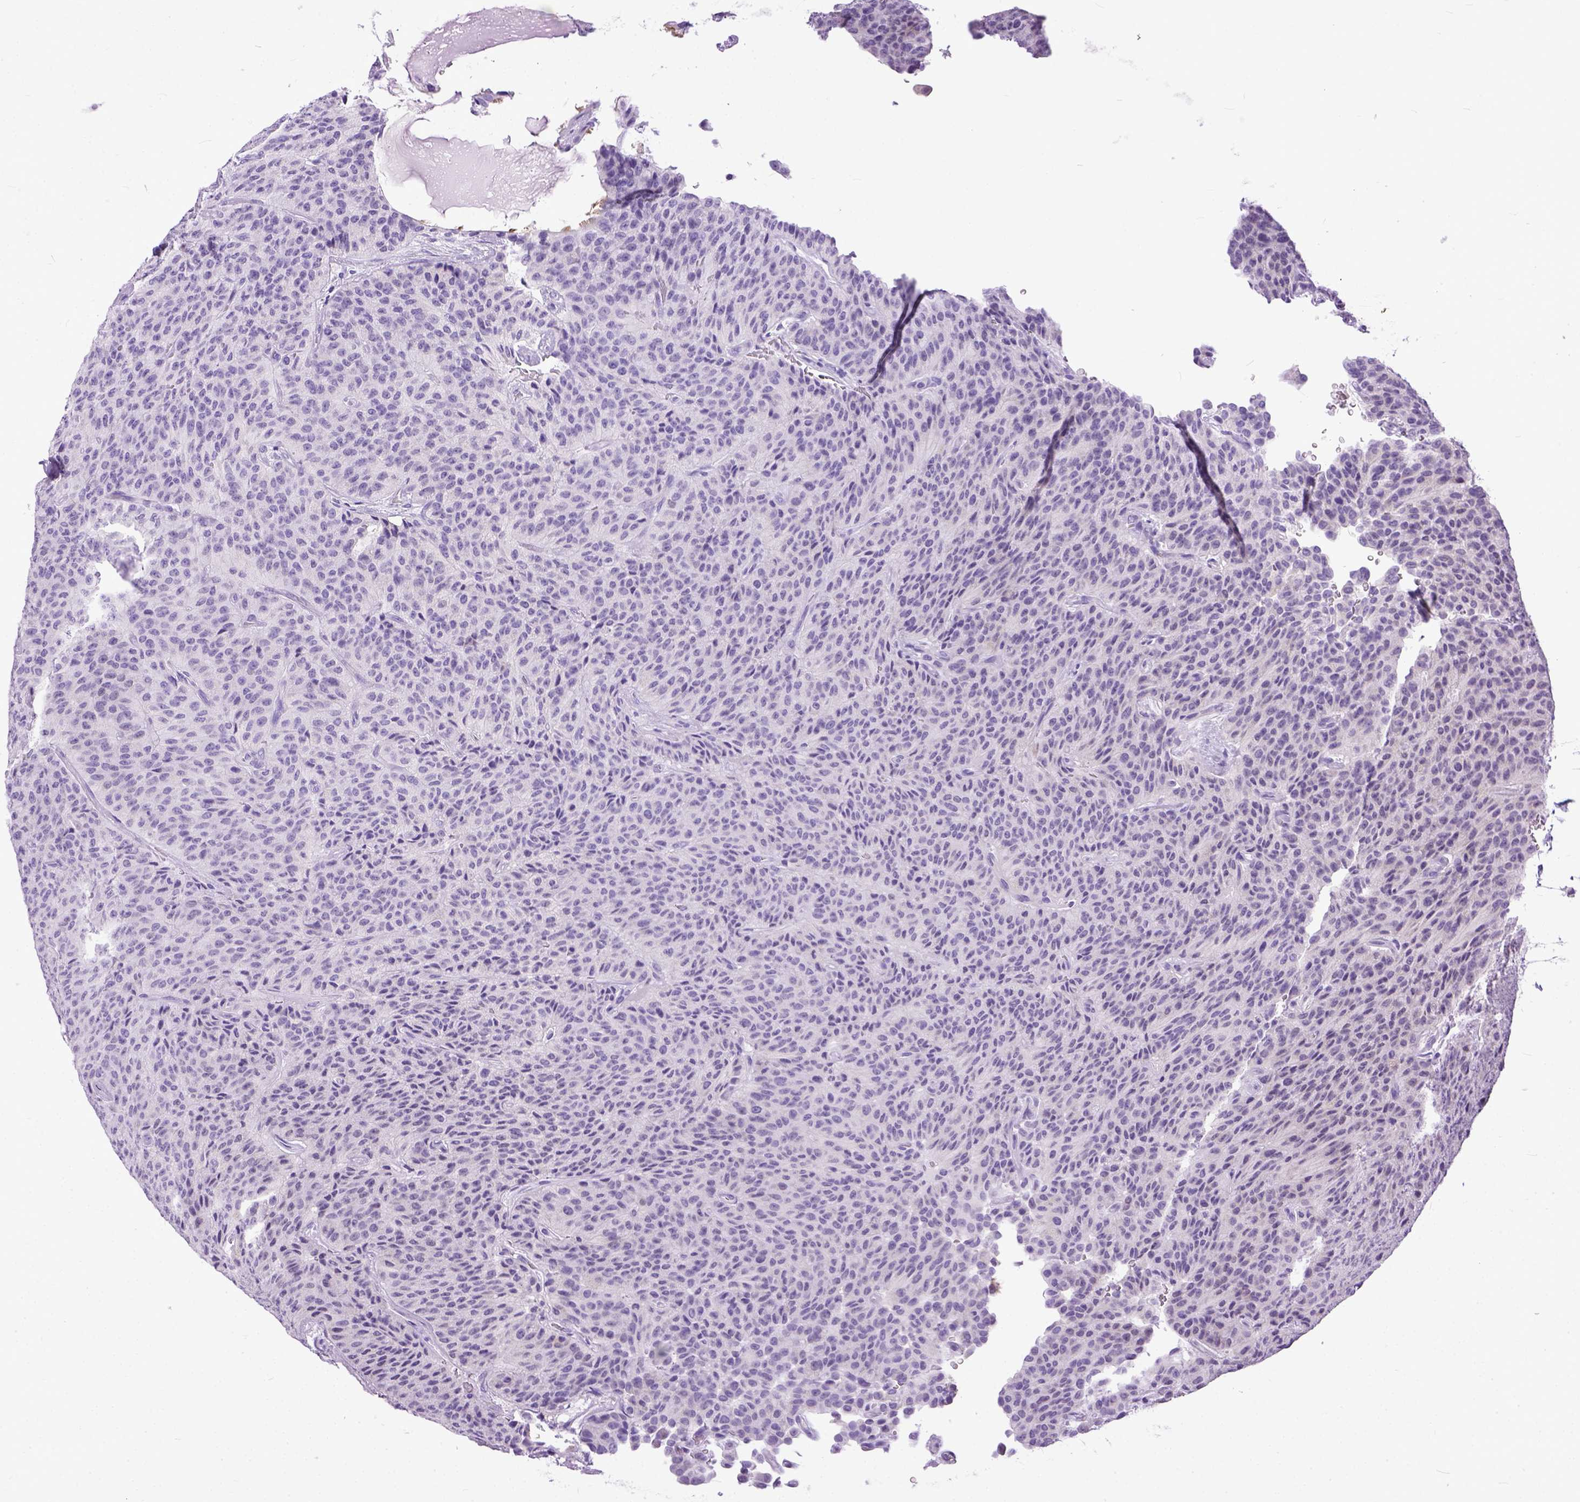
{"staining": {"intensity": "negative", "quantity": "none", "location": "none"}, "tissue": "carcinoid", "cell_type": "Tumor cells", "image_type": "cancer", "snomed": [{"axis": "morphology", "description": "Carcinoid, malignant, NOS"}, {"axis": "topography", "description": "Lung"}], "caption": "Tumor cells show no significant staining in carcinoid.", "gene": "PLK5", "patient": {"sex": "male", "age": 71}}